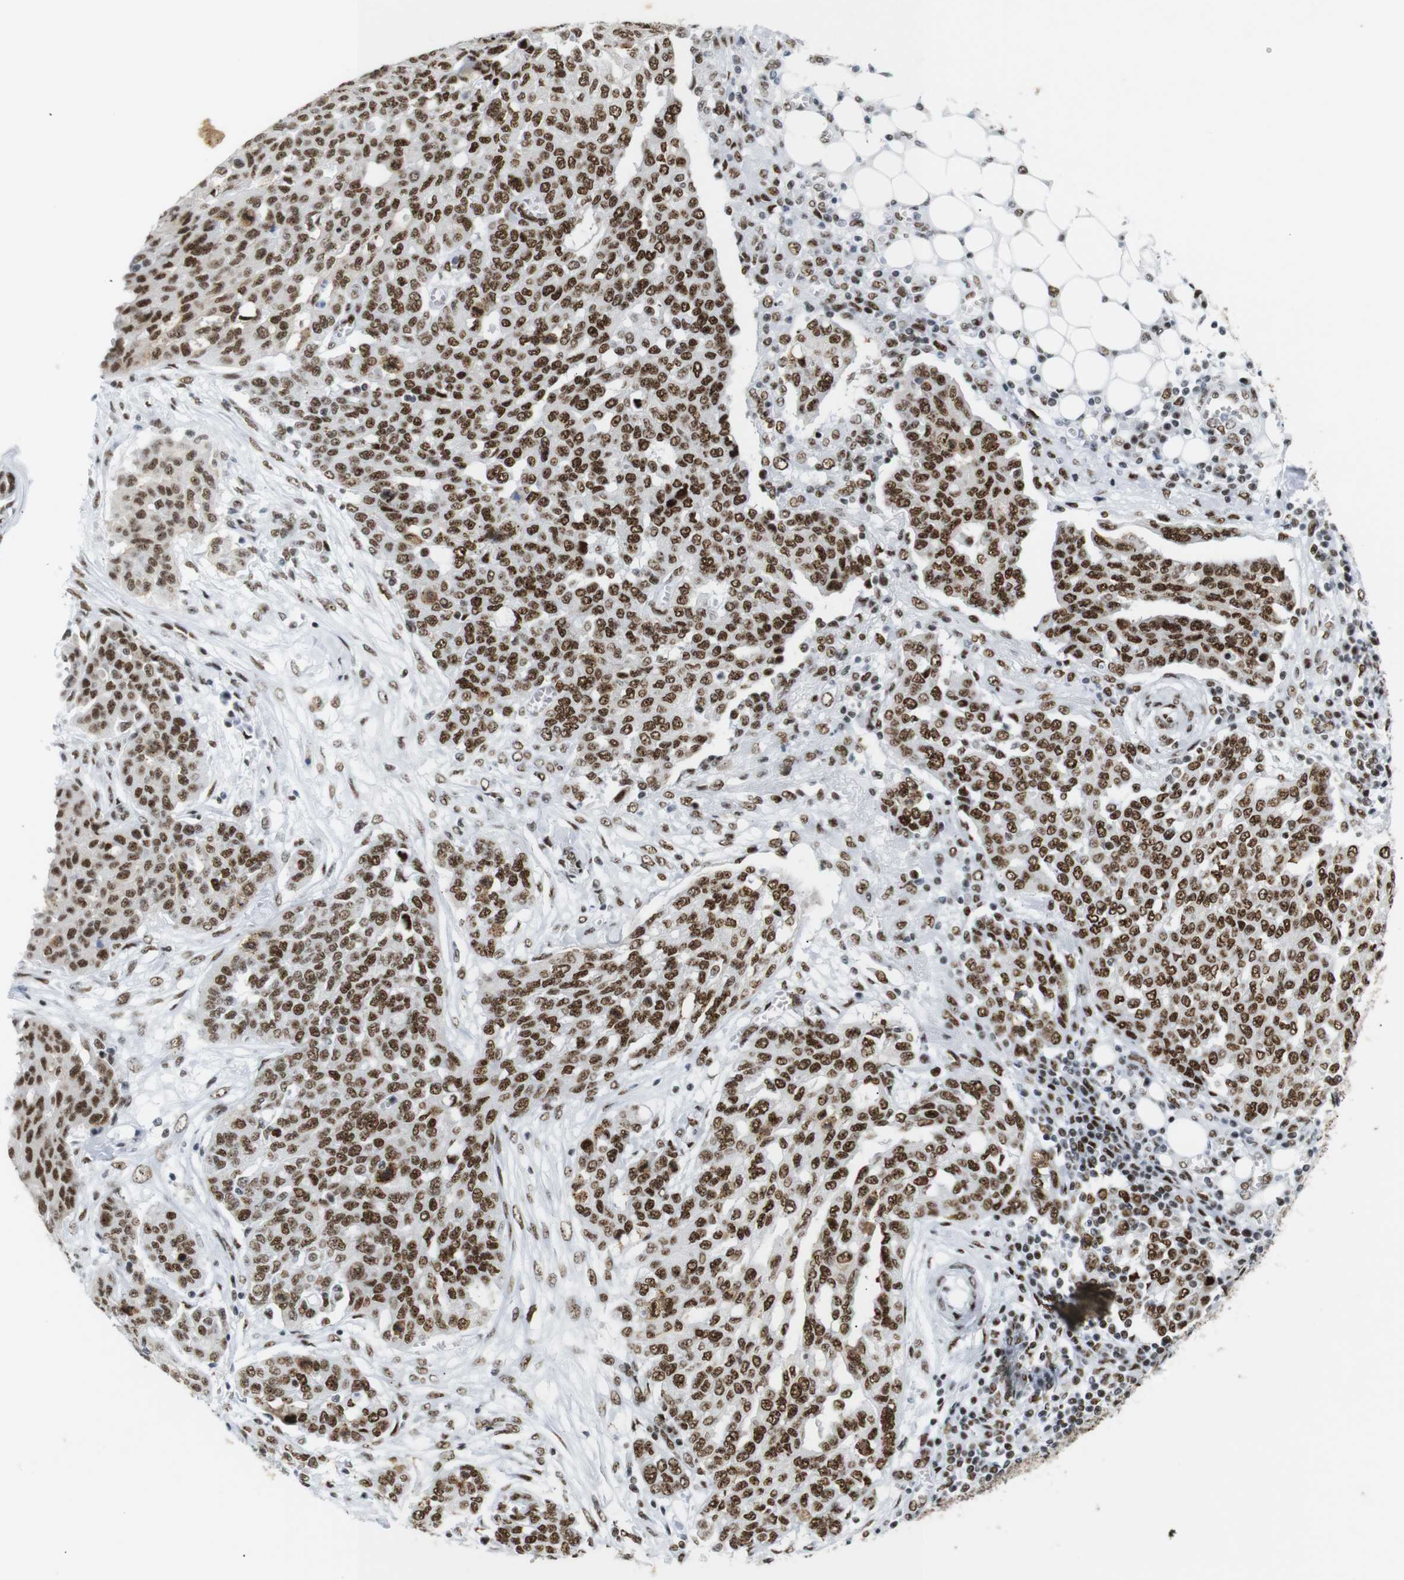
{"staining": {"intensity": "strong", "quantity": ">75%", "location": "nuclear"}, "tissue": "ovarian cancer", "cell_type": "Tumor cells", "image_type": "cancer", "snomed": [{"axis": "morphology", "description": "Cystadenocarcinoma, serous, NOS"}, {"axis": "topography", "description": "Soft tissue"}, {"axis": "topography", "description": "Ovary"}], "caption": "IHC of human ovarian serous cystadenocarcinoma reveals high levels of strong nuclear expression in about >75% of tumor cells.", "gene": "TRA2B", "patient": {"sex": "female", "age": 57}}